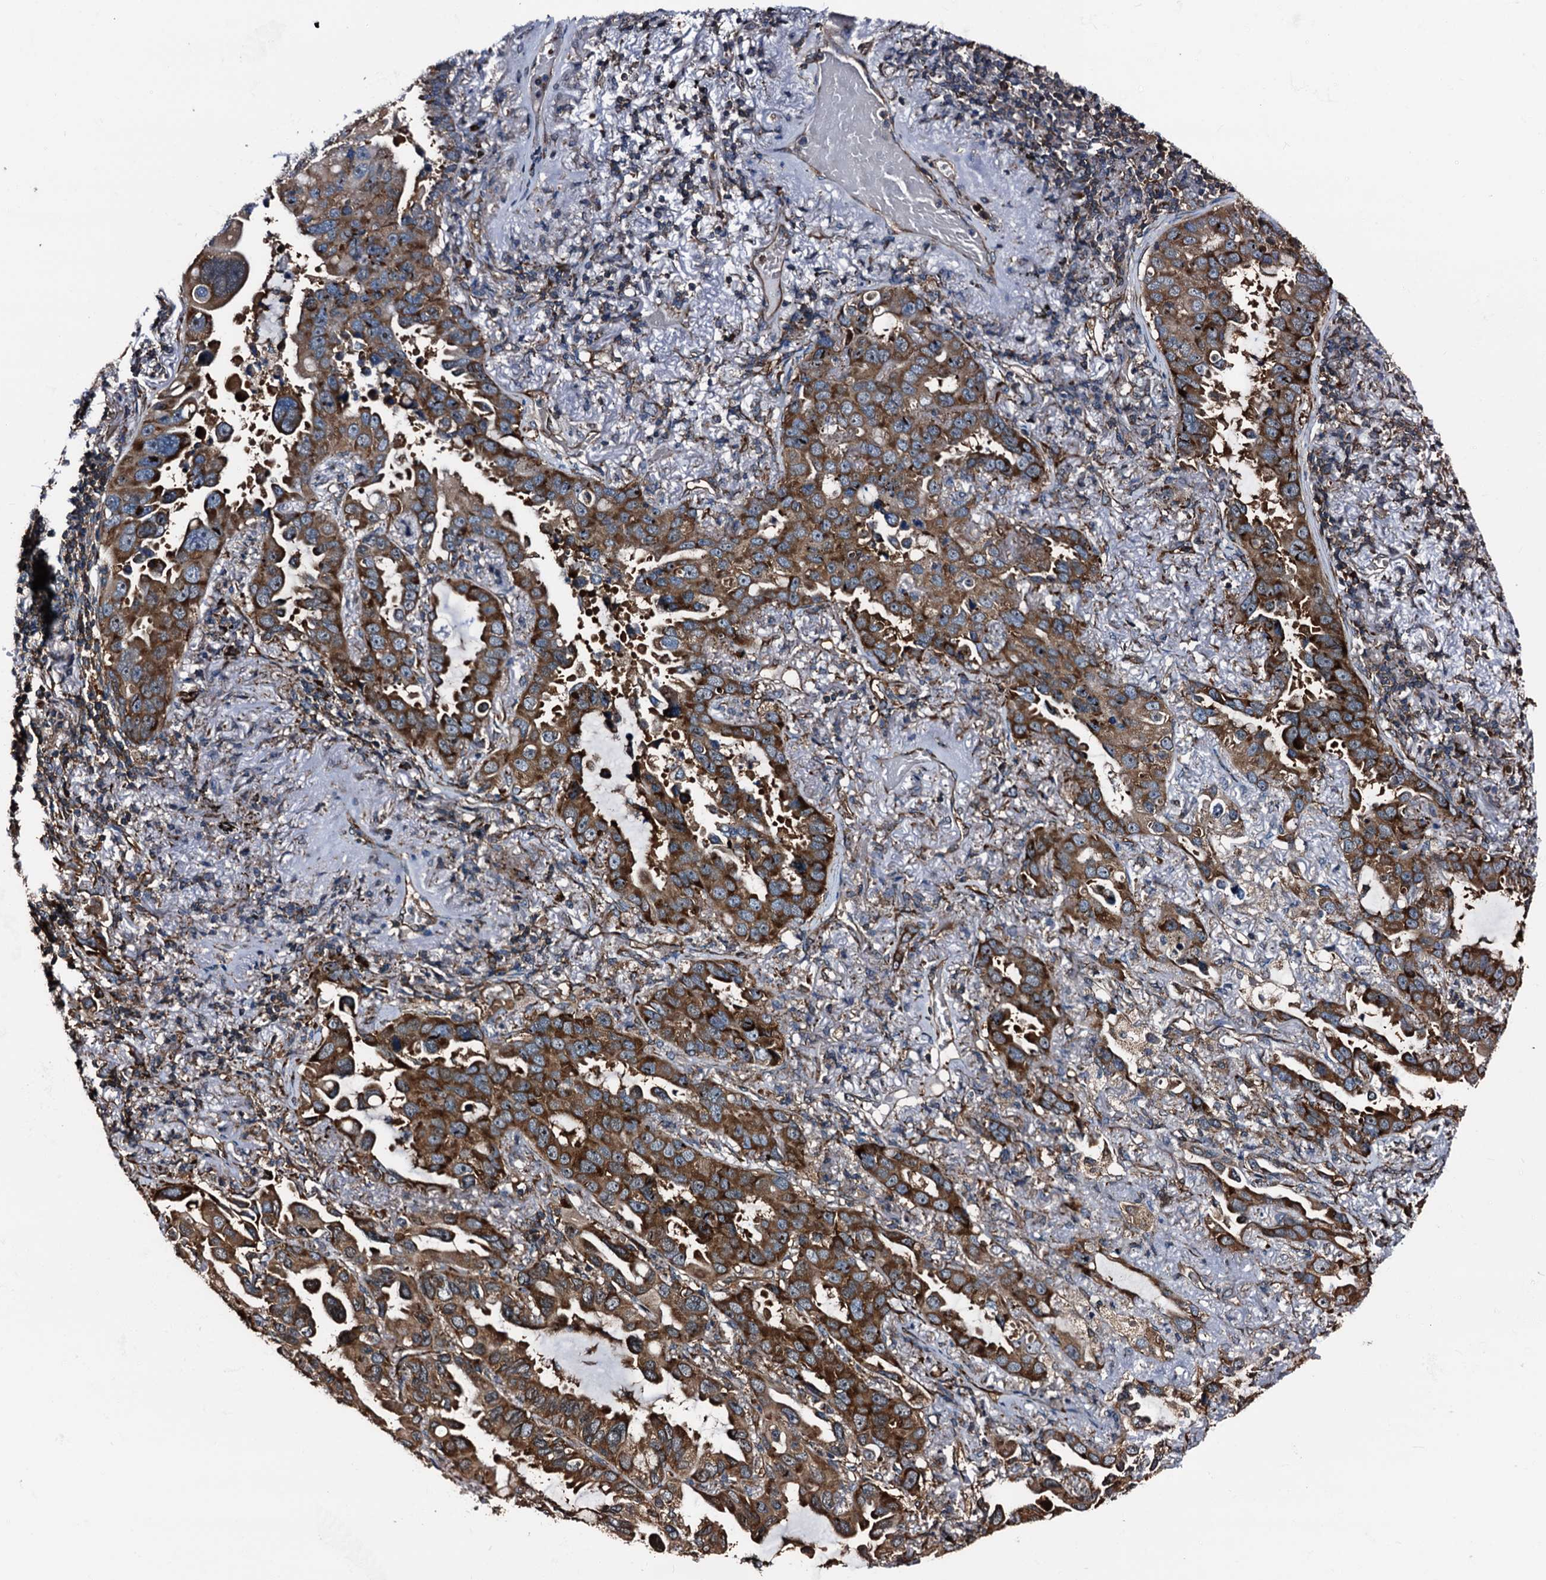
{"staining": {"intensity": "moderate", "quantity": ">75%", "location": "cytoplasmic/membranous"}, "tissue": "lung cancer", "cell_type": "Tumor cells", "image_type": "cancer", "snomed": [{"axis": "morphology", "description": "Adenocarcinoma, NOS"}, {"axis": "topography", "description": "Lung"}], "caption": "A photomicrograph of human lung adenocarcinoma stained for a protein displays moderate cytoplasmic/membranous brown staining in tumor cells.", "gene": "ATP2C1", "patient": {"sex": "male", "age": 64}}